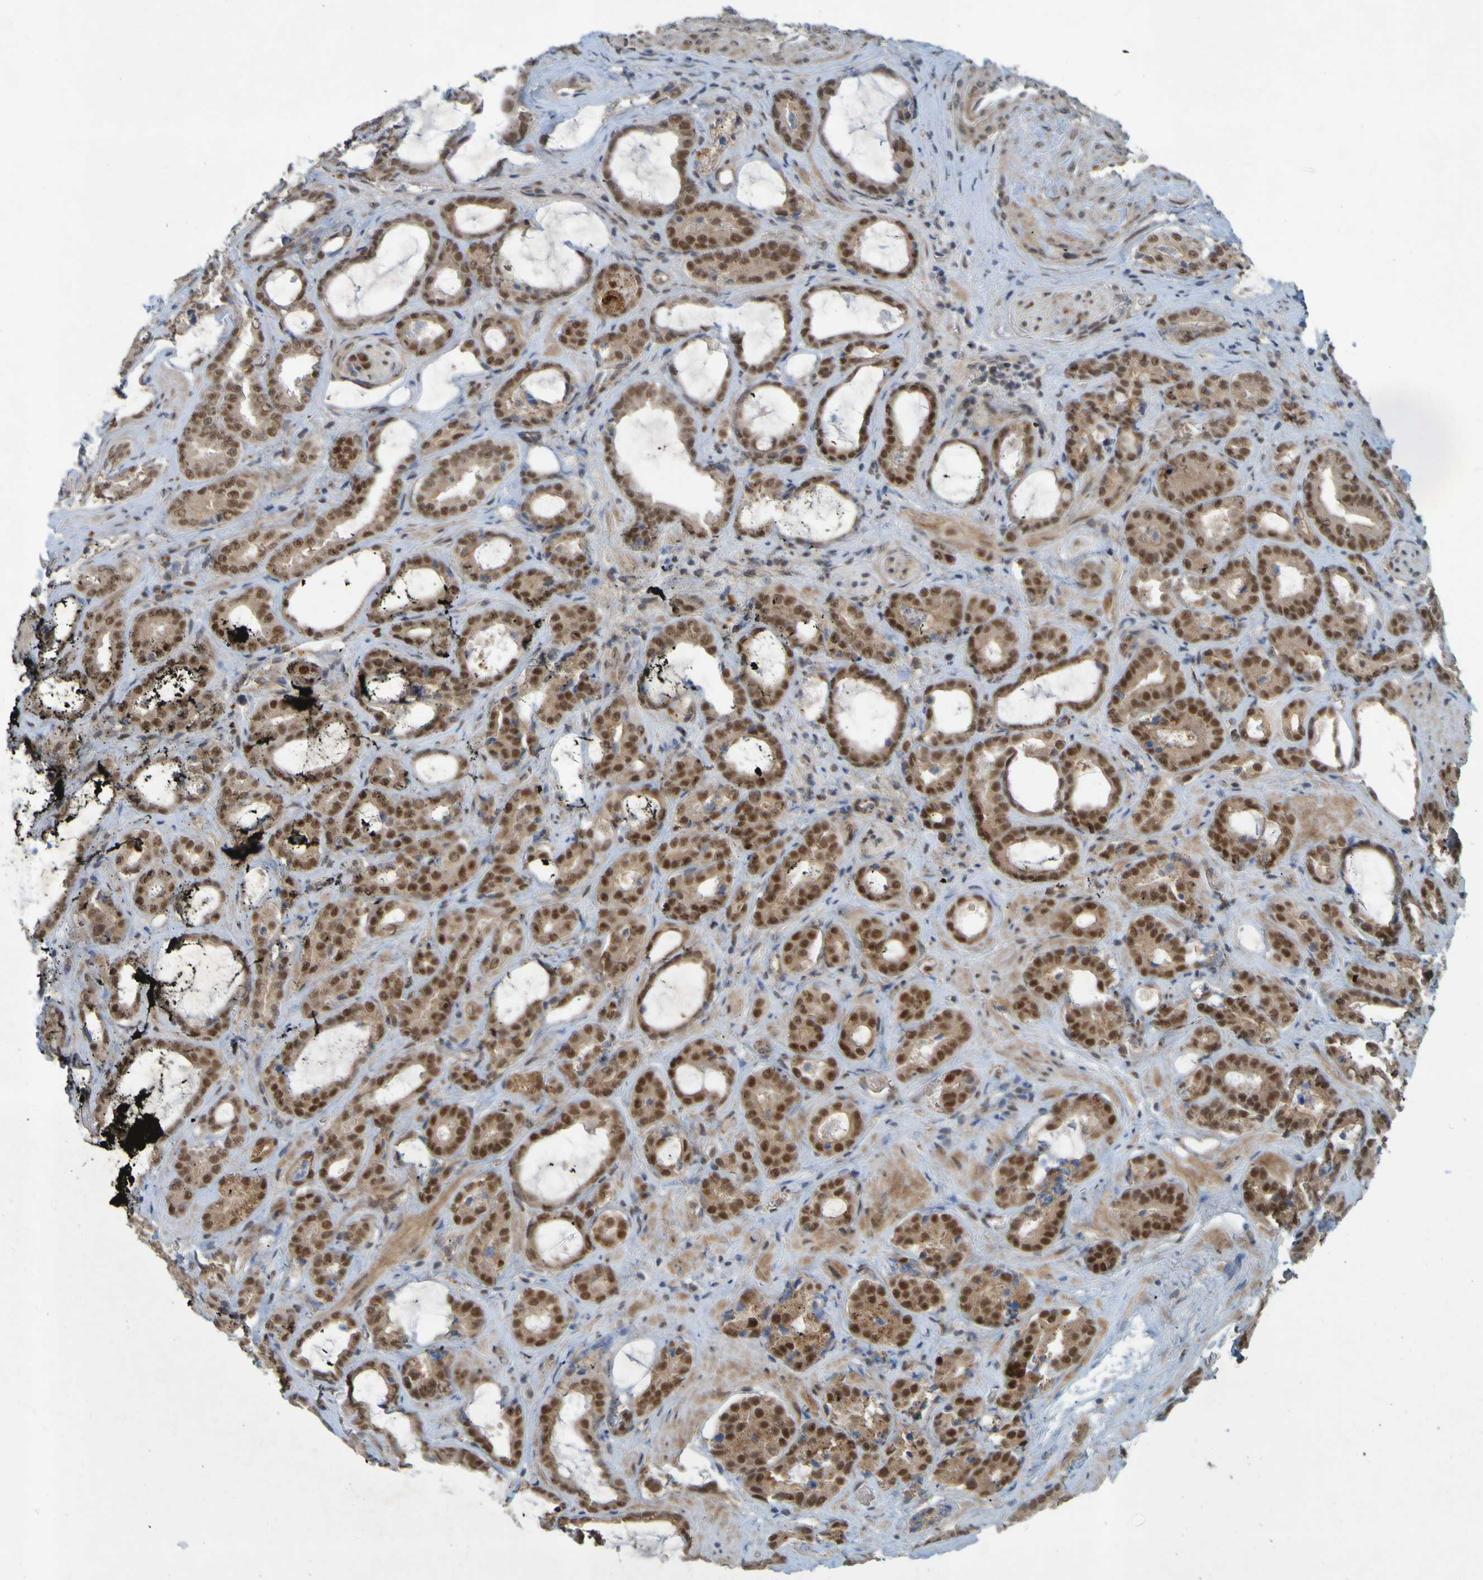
{"staining": {"intensity": "moderate", "quantity": ">75%", "location": "cytoplasmic/membranous,nuclear"}, "tissue": "prostate cancer", "cell_type": "Tumor cells", "image_type": "cancer", "snomed": [{"axis": "morphology", "description": "Adenocarcinoma, Low grade"}, {"axis": "topography", "description": "Prostate"}], "caption": "Tumor cells show medium levels of moderate cytoplasmic/membranous and nuclear expression in about >75% of cells in low-grade adenocarcinoma (prostate).", "gene": "MCPH1", "patient": {"sex": "male", "age": 60}}